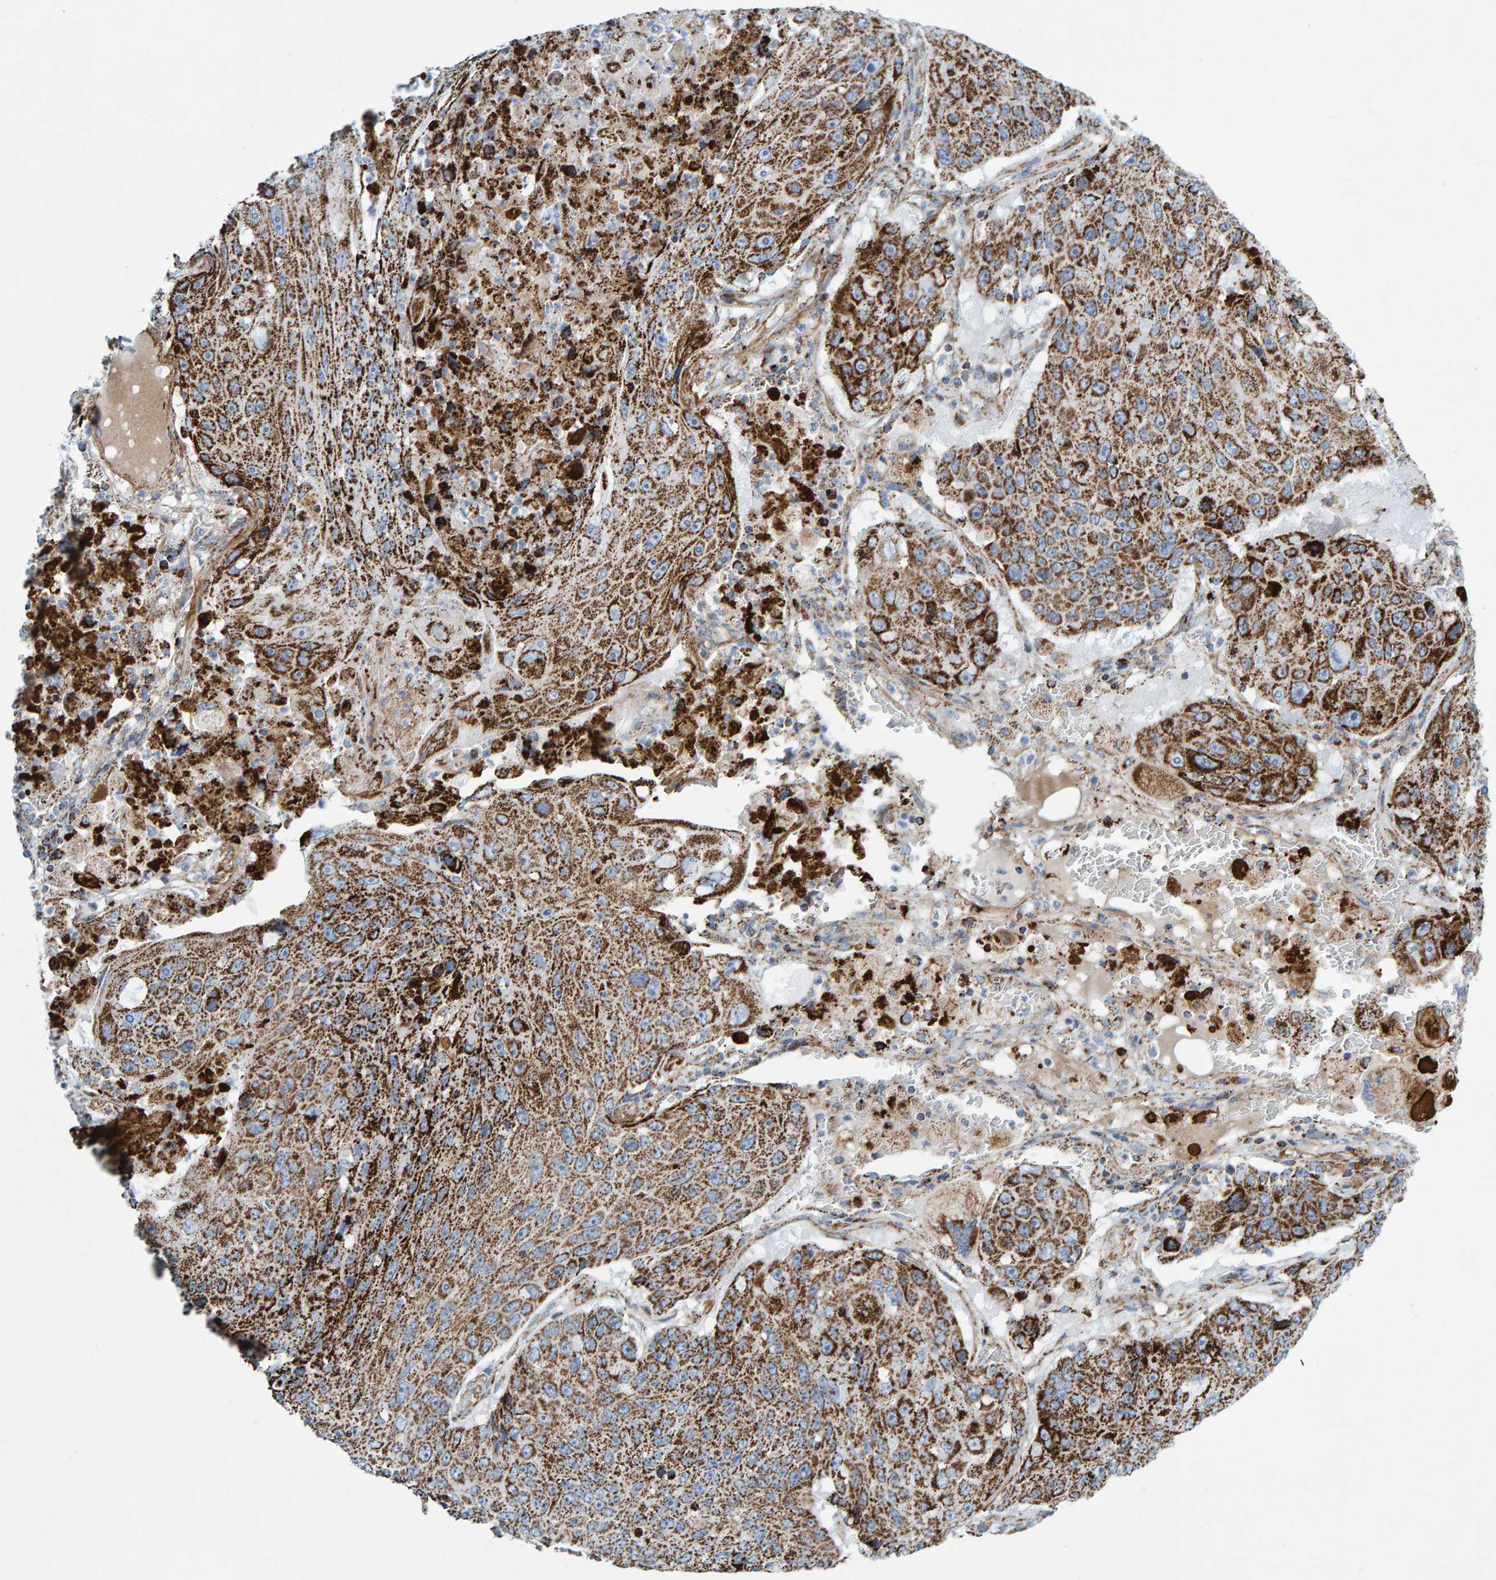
{"staining": {"intensity": "strong", "quantity": ">75%", "location": "cytoplasmic/membranous"}, "tissue": "lung cancer", "cell_type": "Tumor cells", "image_type": "cancer", "snomed": [{"axis": "morphology", "description": "Squamous cell carcinoma, NOS"}, {"axis": "topography", "description": "Lung"}], "caption": "Immunohistochemistry of lung squamous cell carcinoma demonstrates high levels of strong cytoplasmic/membranous expression in approximately >75% of tumor cells. (IHC, brightfield microscopy, high magnification).", "gene": "GGTA1", "patient": {"sex": "male", "age": 61}}